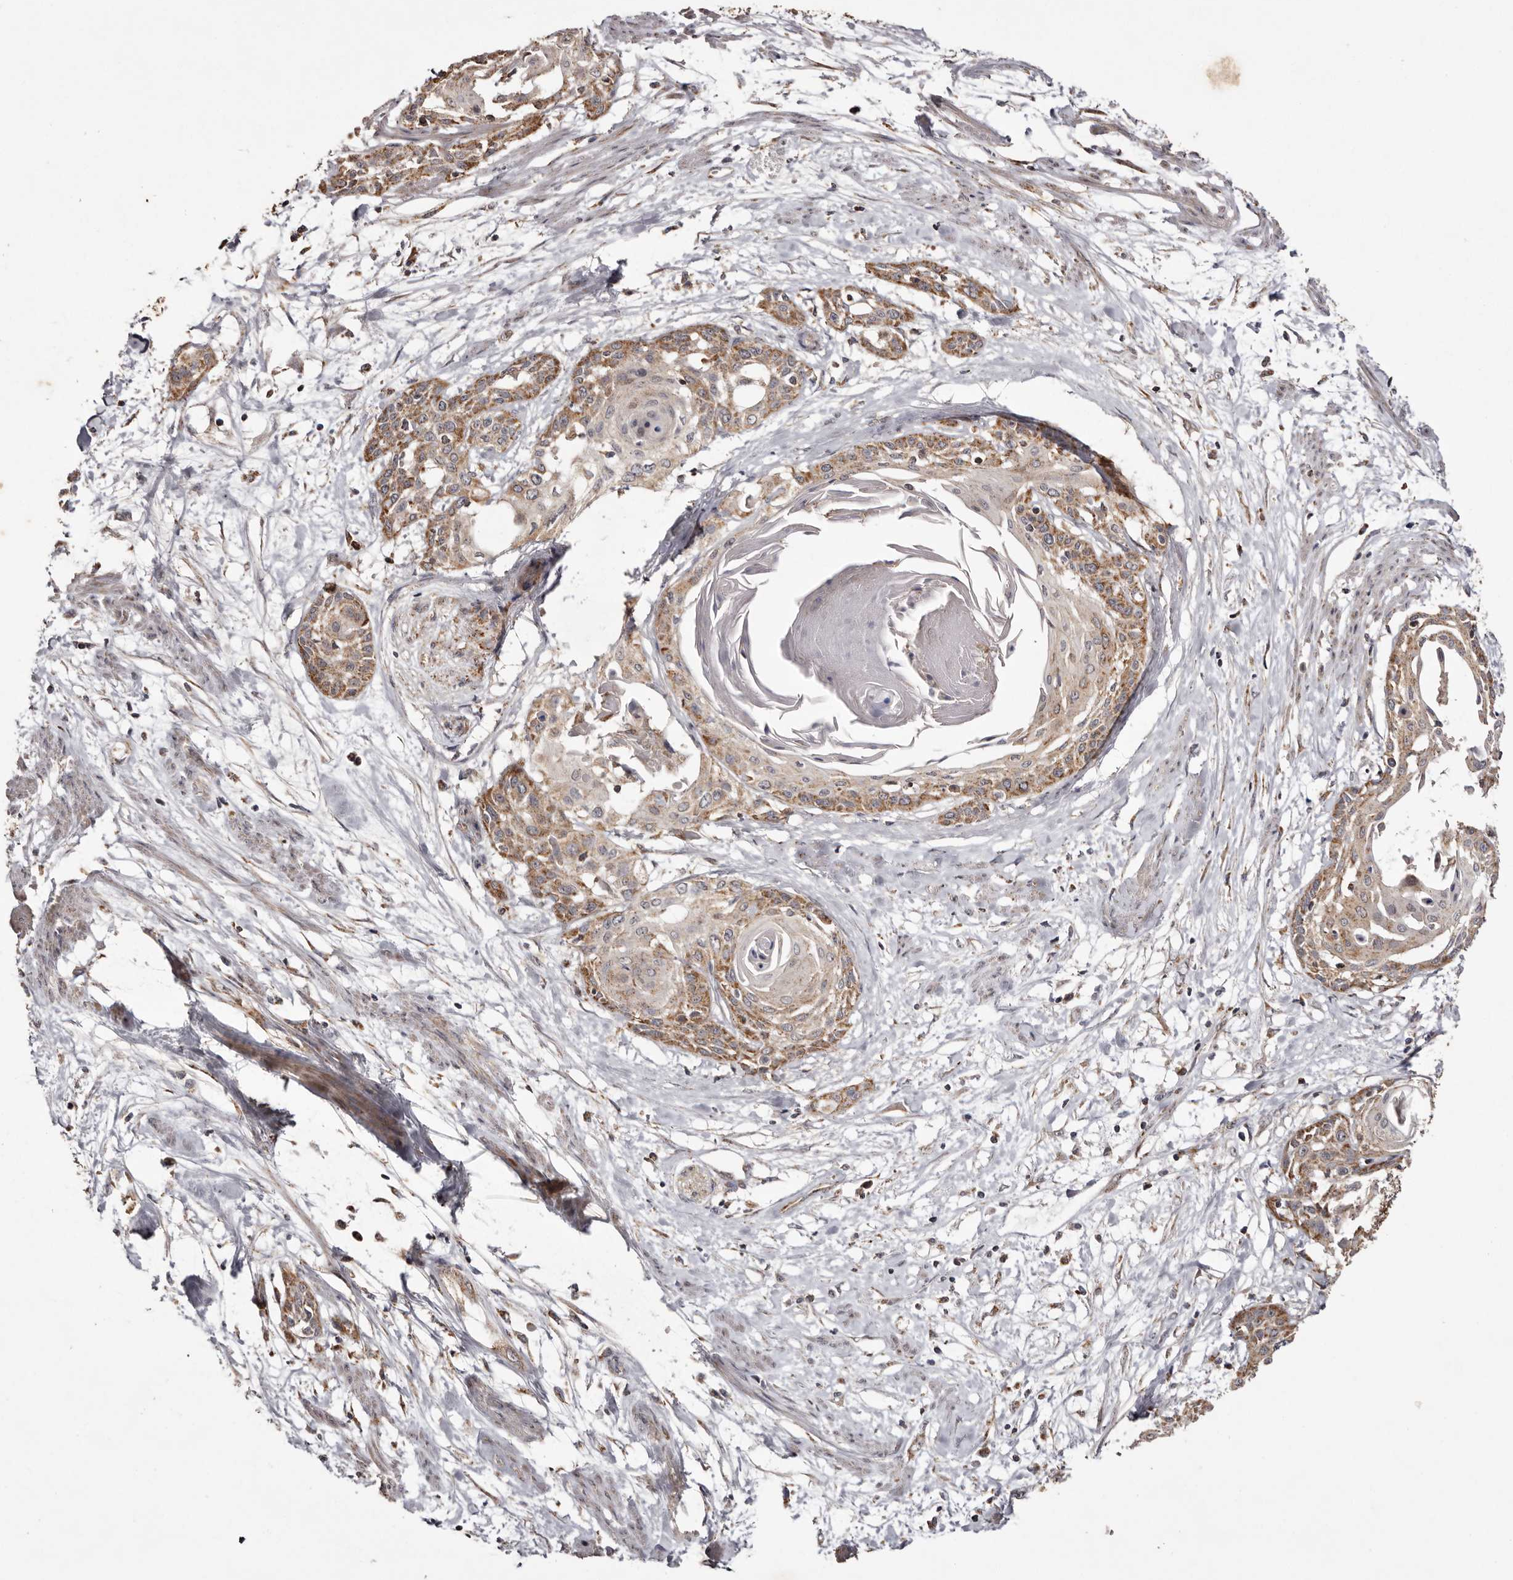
{"staining": {"intensity": "moderate", "quantity": ">75%", "location": "cytoplasmic/membranous"}, "tissue": "cervical cancer", "cell_type": "Tumor cells", "image_type": "cancer", "snomed": [{"axis": "morphology", "description": "Squamous cell carcinoma, NOS"}, {"axis": "topography", "description": "Cervix"}], "caption": "Protein staining of cervical squamous cell carcinoma tissue reveals moderate cytoplasmic/membranous staining in about >75% of tumor cells.", "gene": "CPLANE2", "patient": {"sex": "female", "age": 57}}